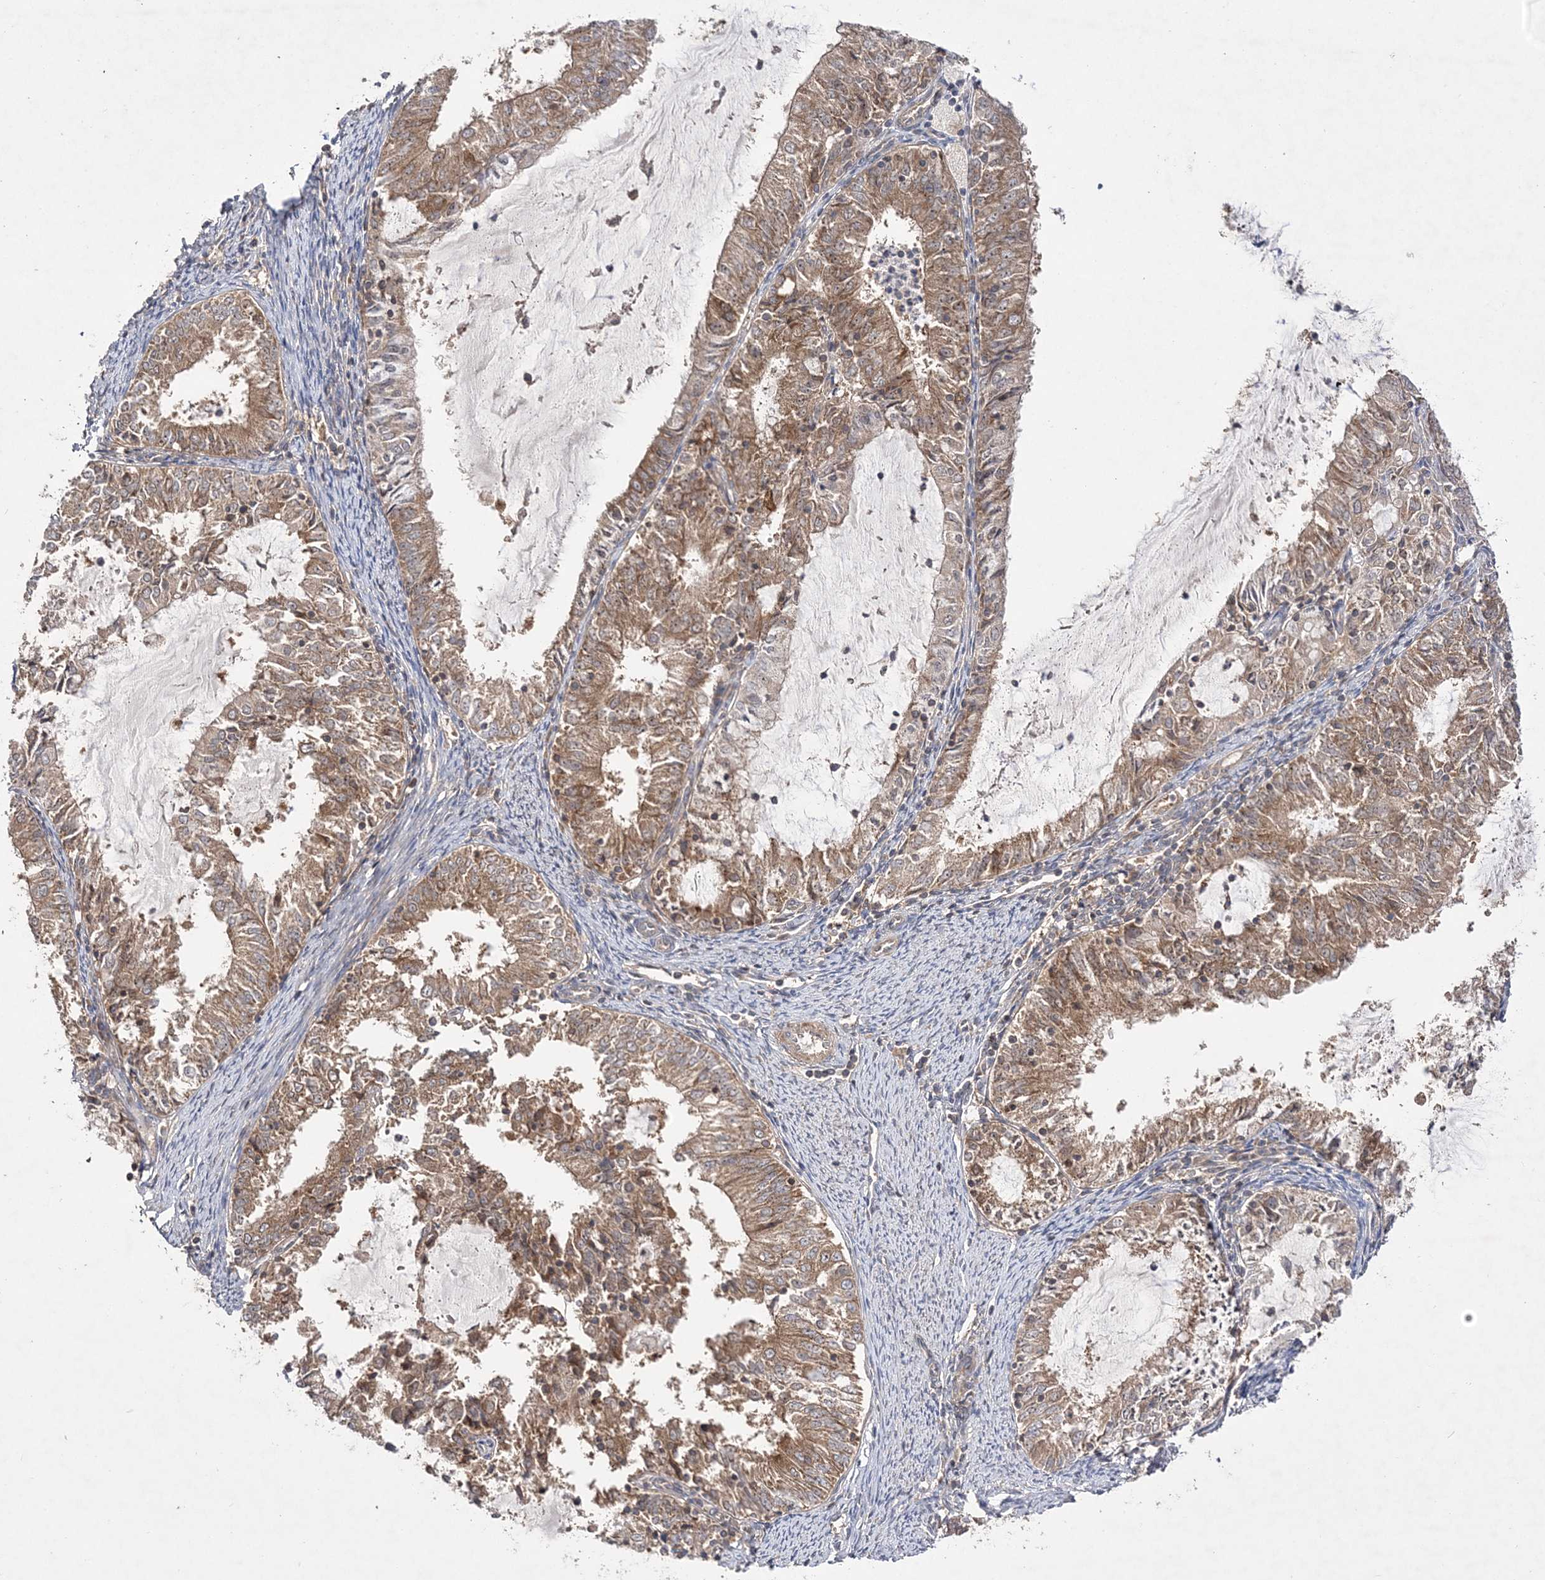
{"staining": {"intensity": "moderate", "quantity": ">75%", "location": "cytoplasmic/membranous"}, "tissue": "endometrial cancer", "cell_type": "Tumor cells", "image_type": "cancer", "snomed": [{"axis": "morphology", "description": "Adenocarcinoma, NOS"}, {"axis": "topography", "description": "Endometrium"}], "caption": "Immunohistochemical staining of human endometrial cancer (adenocarcinoma) shows medium levels of moderate cytoplasmic/membranous staining in about >75% of tumor cells.", "gene": "TMEM9B", "patient": {"sex": "female", "age": 57}}